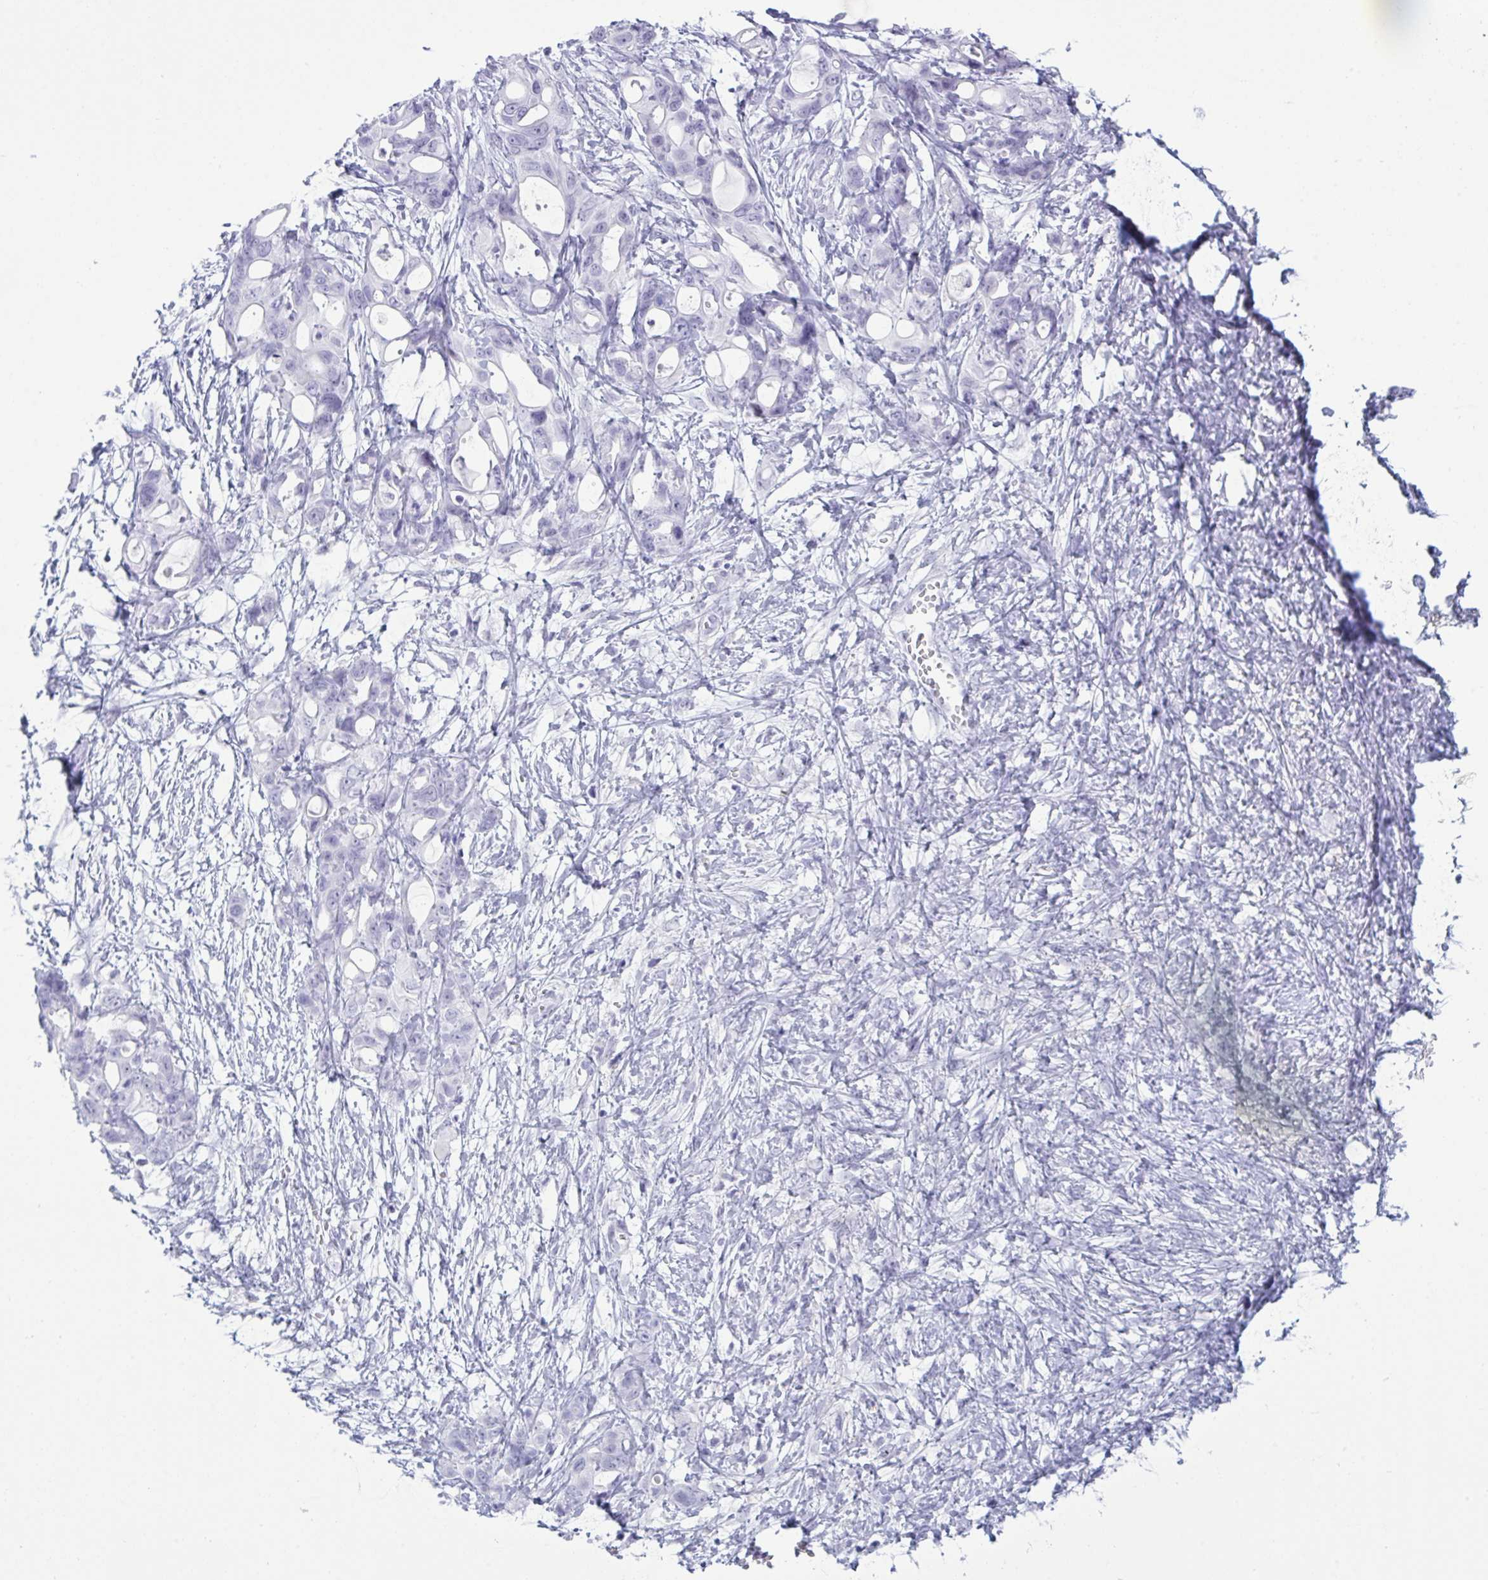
{"staining": {"intensity": "negative", "quantity": "none", "location": "none"}, "tissue": "ovarian cancer", "cell_type": "Tumor cells", "image_type": "cancer", "snomed": [{"axis": "morphology", "description": "Cystadenocarcinoma, mucinous, NOS"}, {"axis": "topography", "description": "Ovary"}], "caption": "Mucinous cystadenocarcinoma (ovarian) was stained to show a protein in brown. There is no significant expression in tumor cells.", "gene": "ELN", "patient": {"sex": "female", "age": 70}}